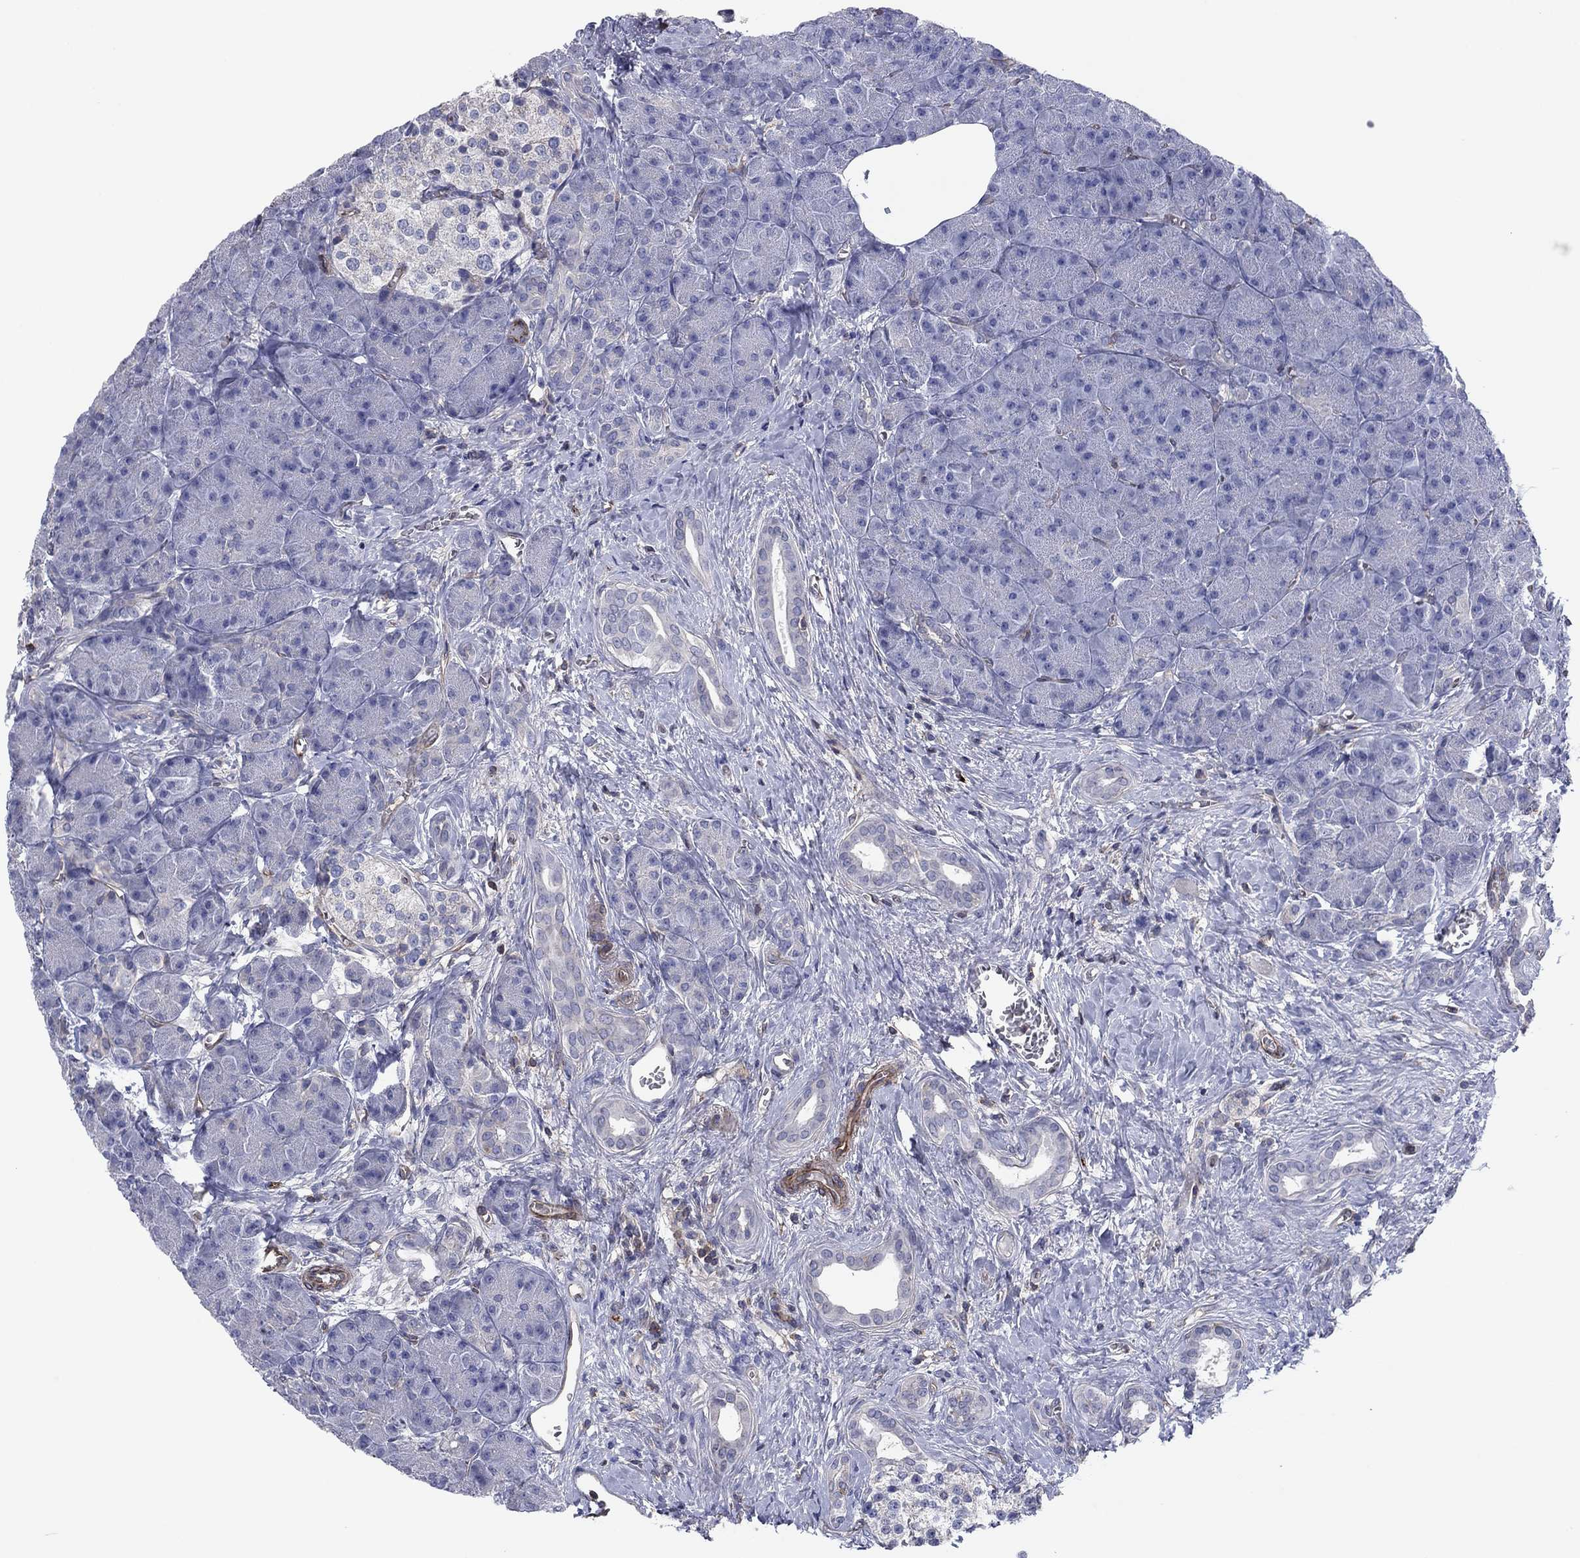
{"staining": {"intensity": "negative", "quantity": "none", "location": "none"}, "tissue": "pancreas", "cell_type": "Exocrine glandular cells", "image_type": "normal", "snomed": [{"axis": "morphology", "description": "Normal tissue, NOS"}, {"axis": "topography", "description": "Pancreas"}], "caption": "IHC image of benign pancreas: pancreas stained with DAB shows no significant protein positivity in exocrine glandular cells. (Immunohistochemistry, brightfield microscopy, high magnification).", "gene": "PSD4", "patient": {"sex": "male", "age": 61}}